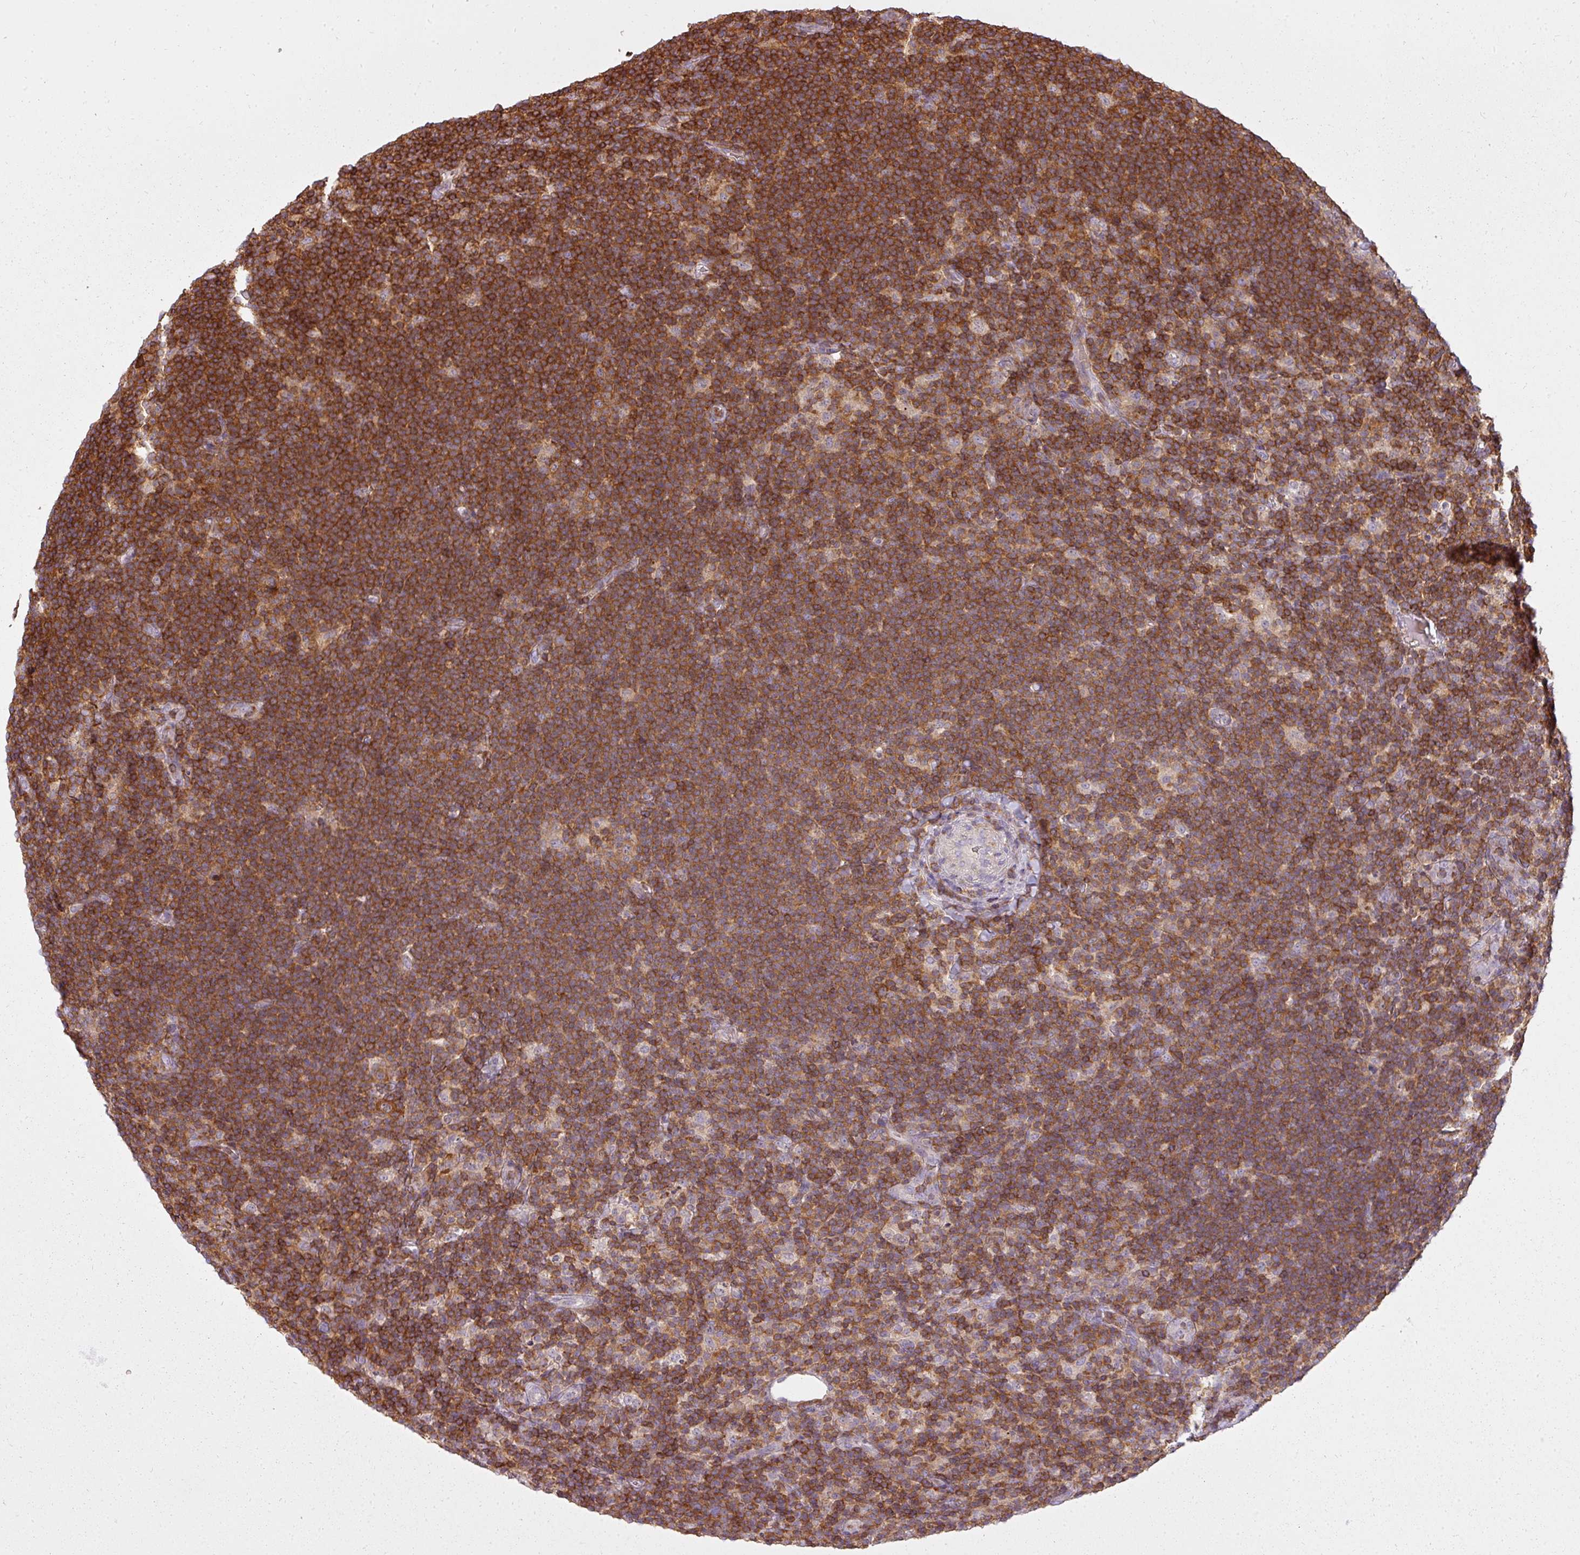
{"staining": {"intensity": "strong", "quantity": "<25%", "location": "cytoplasmic/membranous"}, "tissue": "lymphoma", "cell_type": "Tumor cells", "image_type": "cancer", "snomed": [{"axis": "morphology", "description": "Hodgkin's disease, NOS"}, {"axis": "topography", "description": "Lymph node"}], "caption": "This photomicrograph demonstrates IHC staining of Hodgkin's disease, with medium strong cytoplasmic/membranous expression in approximately <25% of tumor cells.", "gene": "STK4", "patient": {"sex": "female", "age": 57}}